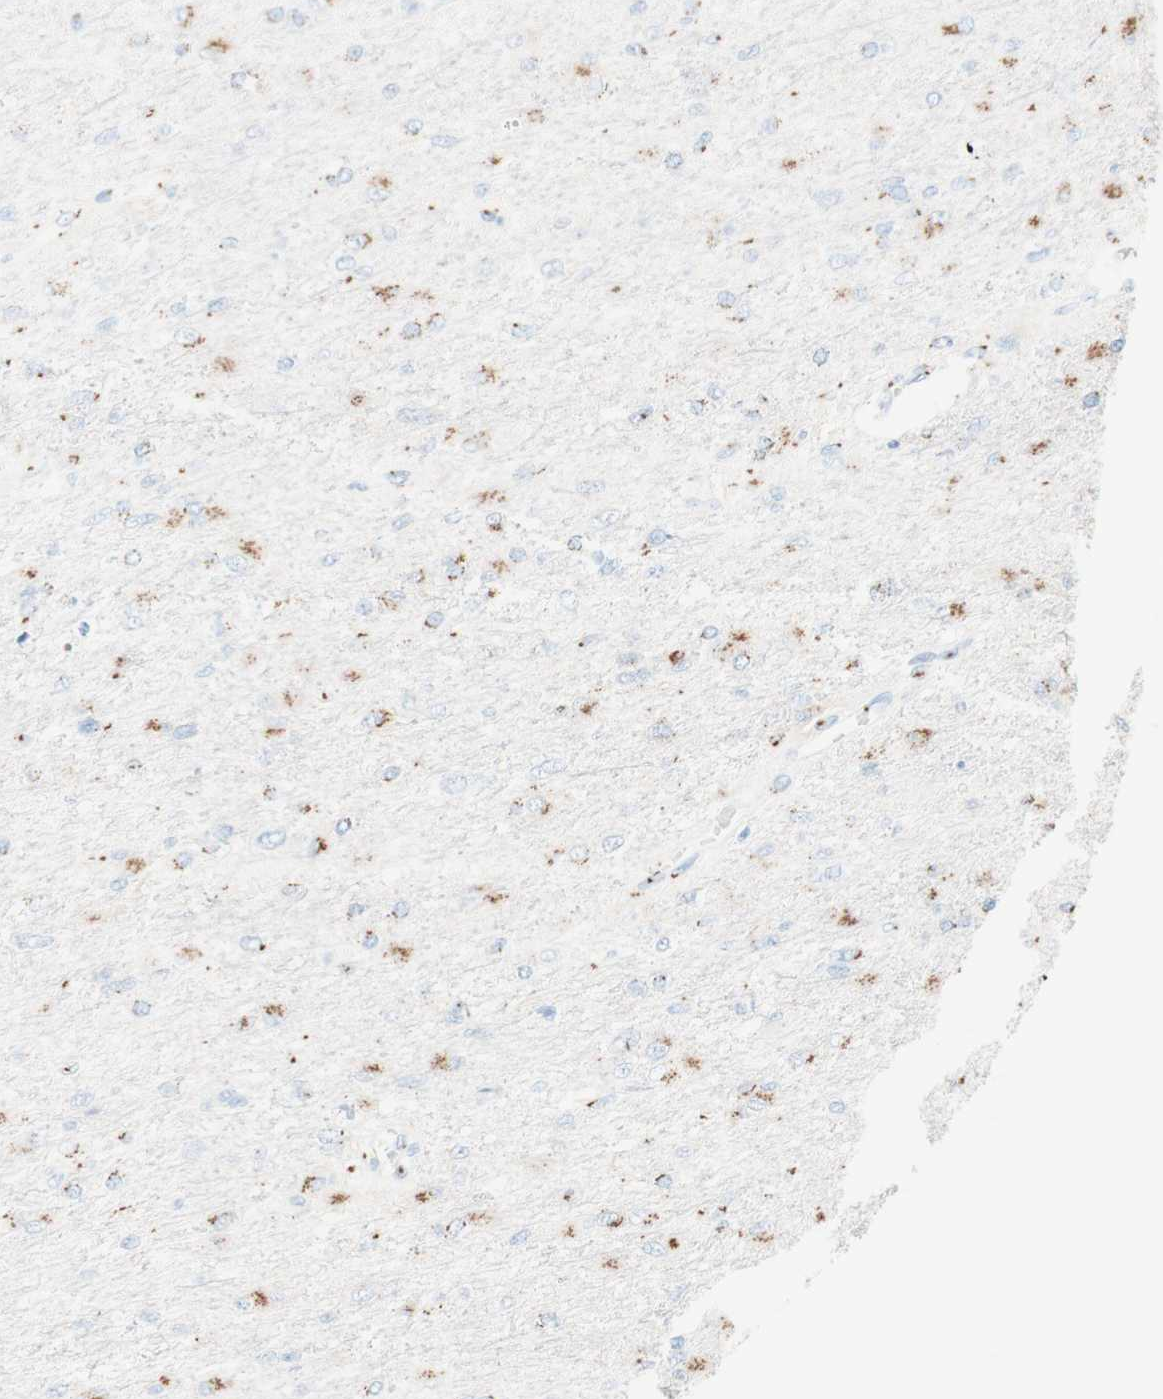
{"staining": {"intensity": "moderate", "quantity": "25%-75%", "location": "cytoplasmic/membranous"}, "tissue": "glioma", "cell_type": "Tumor cells", "image_type": "cancer", "snomed": [{"axis": "morphology", "description": "Glioma, malignant, High grade"}, {"axis": "topography", "description": "Cerebral cortex"}], "caption": "An image of glioma stained for a protein shows moderate cytoplasmic/membranous brown staining in tumor cells. (Stains: DAB in brown, nuclei in blue, Microscopy: brightfield microscopy at high magnification).", "gene": "GOLGB1", "patient": {"sex": "female", "age": 36}}